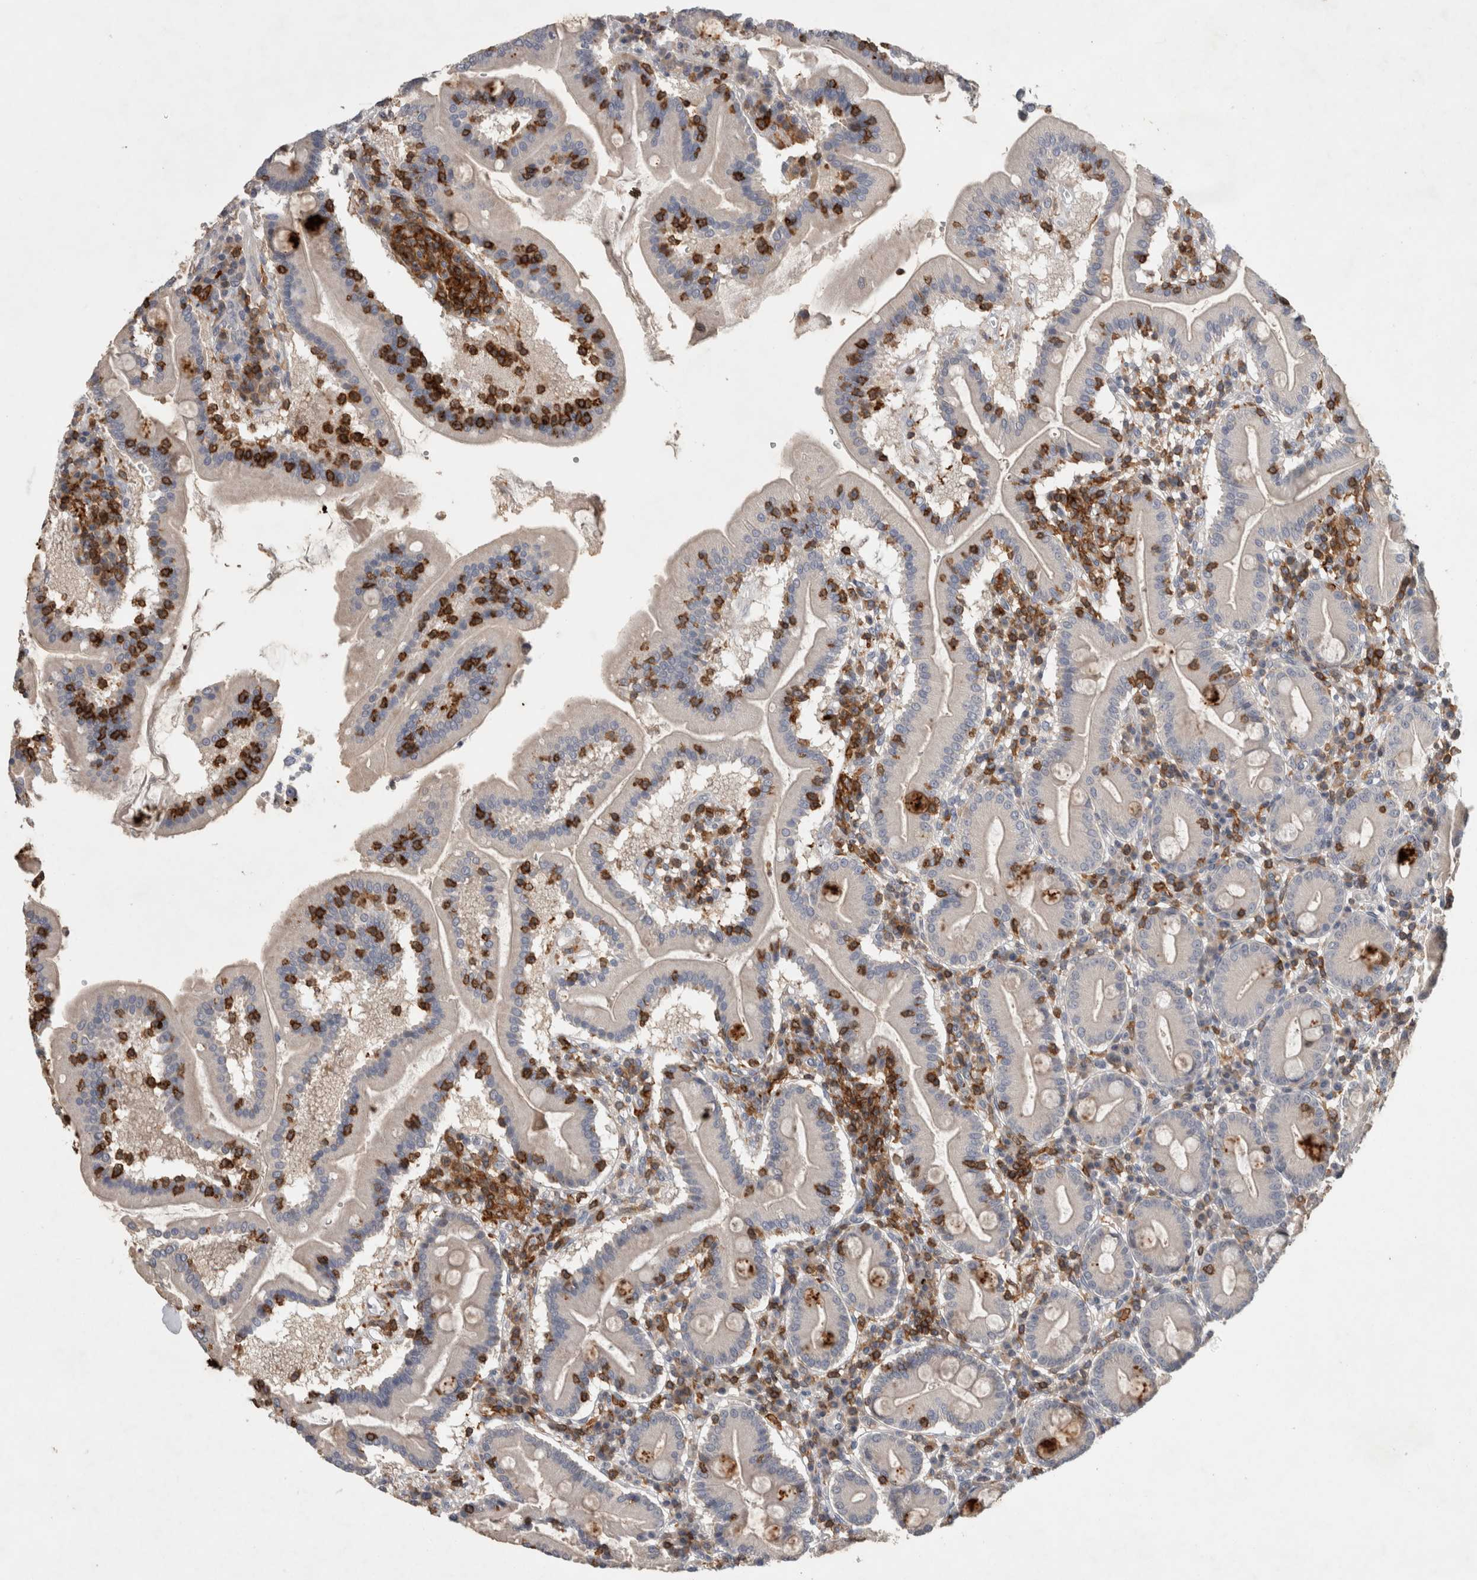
{"staining": {"intensity": "strong", "quantity": "<25%", "location": "cytoplasmic/membranous"}, "tissue": "duodenum", "cell_type": "Glandular cells", "image_type": "normal", "snomed": [{"axis": "morphology", "description": "Normal tissue, NOS"}, {"axis": "topography", "description": "Duodenum"}], "caption": "About <25% of glandular cells in unremarkable duodenum reveal strong cytoplasmic/membranous protein staining as visualized by brown immunohistochemical staining.", "gene": "GFRA2", "patient": {"sex": "male", "age": 50}}